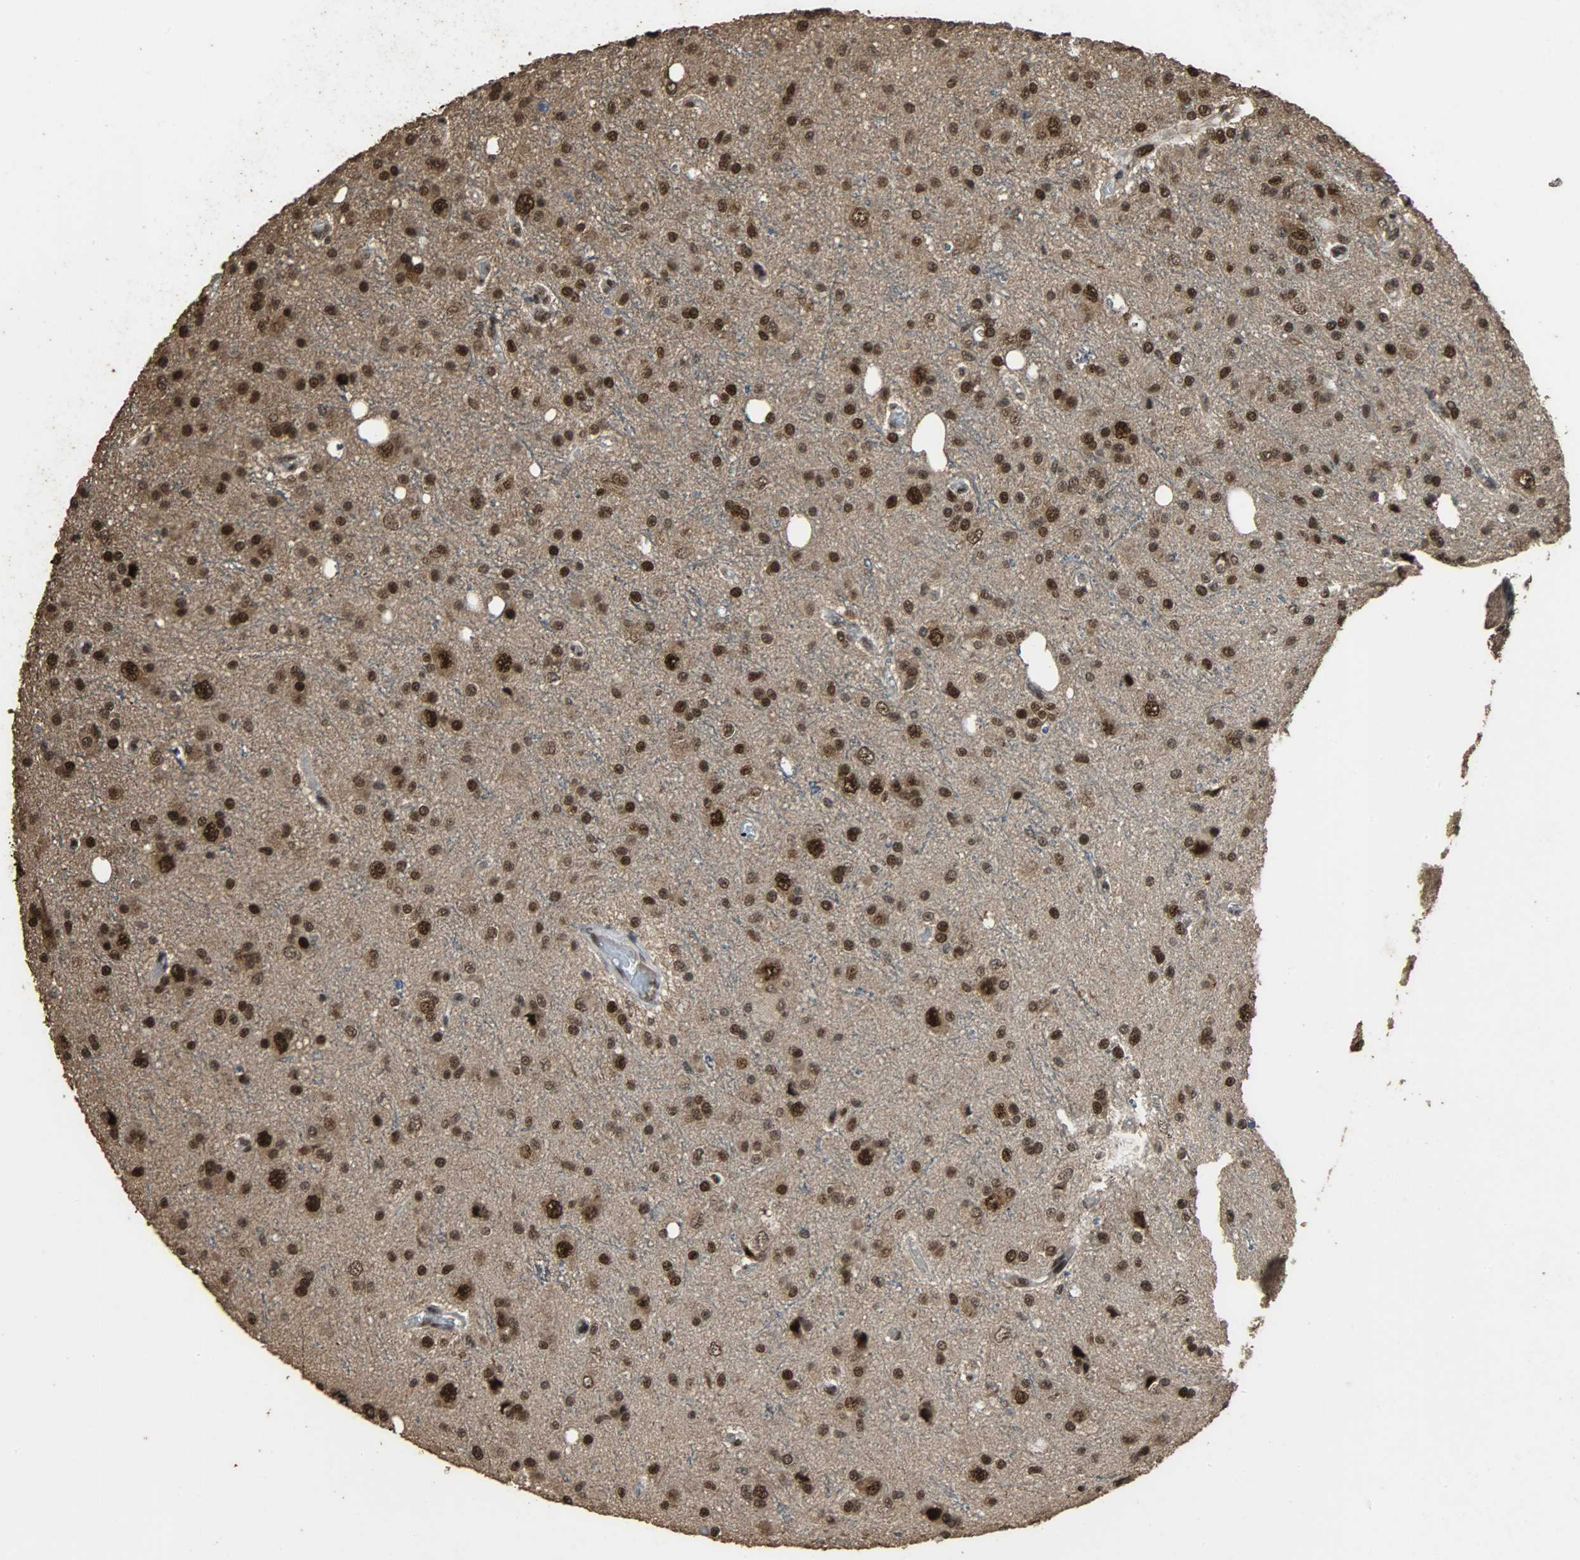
{"staining": {"intensity": "strong", "quantity": ">75%", "location": "cytoplasmic/membranous,nuclear"}, "tissue": "glioma", "cell_type": "Tumor cells", "image_type": "cancer", "snomed": [{"axis": "morphology", "description": "Glioma, malignant, High grade"}, {"axis": "topography", "description": "Brain"}], "caption": "High-grade glioma (malignant) was stained to show a protein in brown. There is high levels of strong cytoplasmic/membranous and nuclear expression in approximately >75% of tumor cells.", "gene": "CCNT2", "patient": {"sex": "male", "age": 47}}